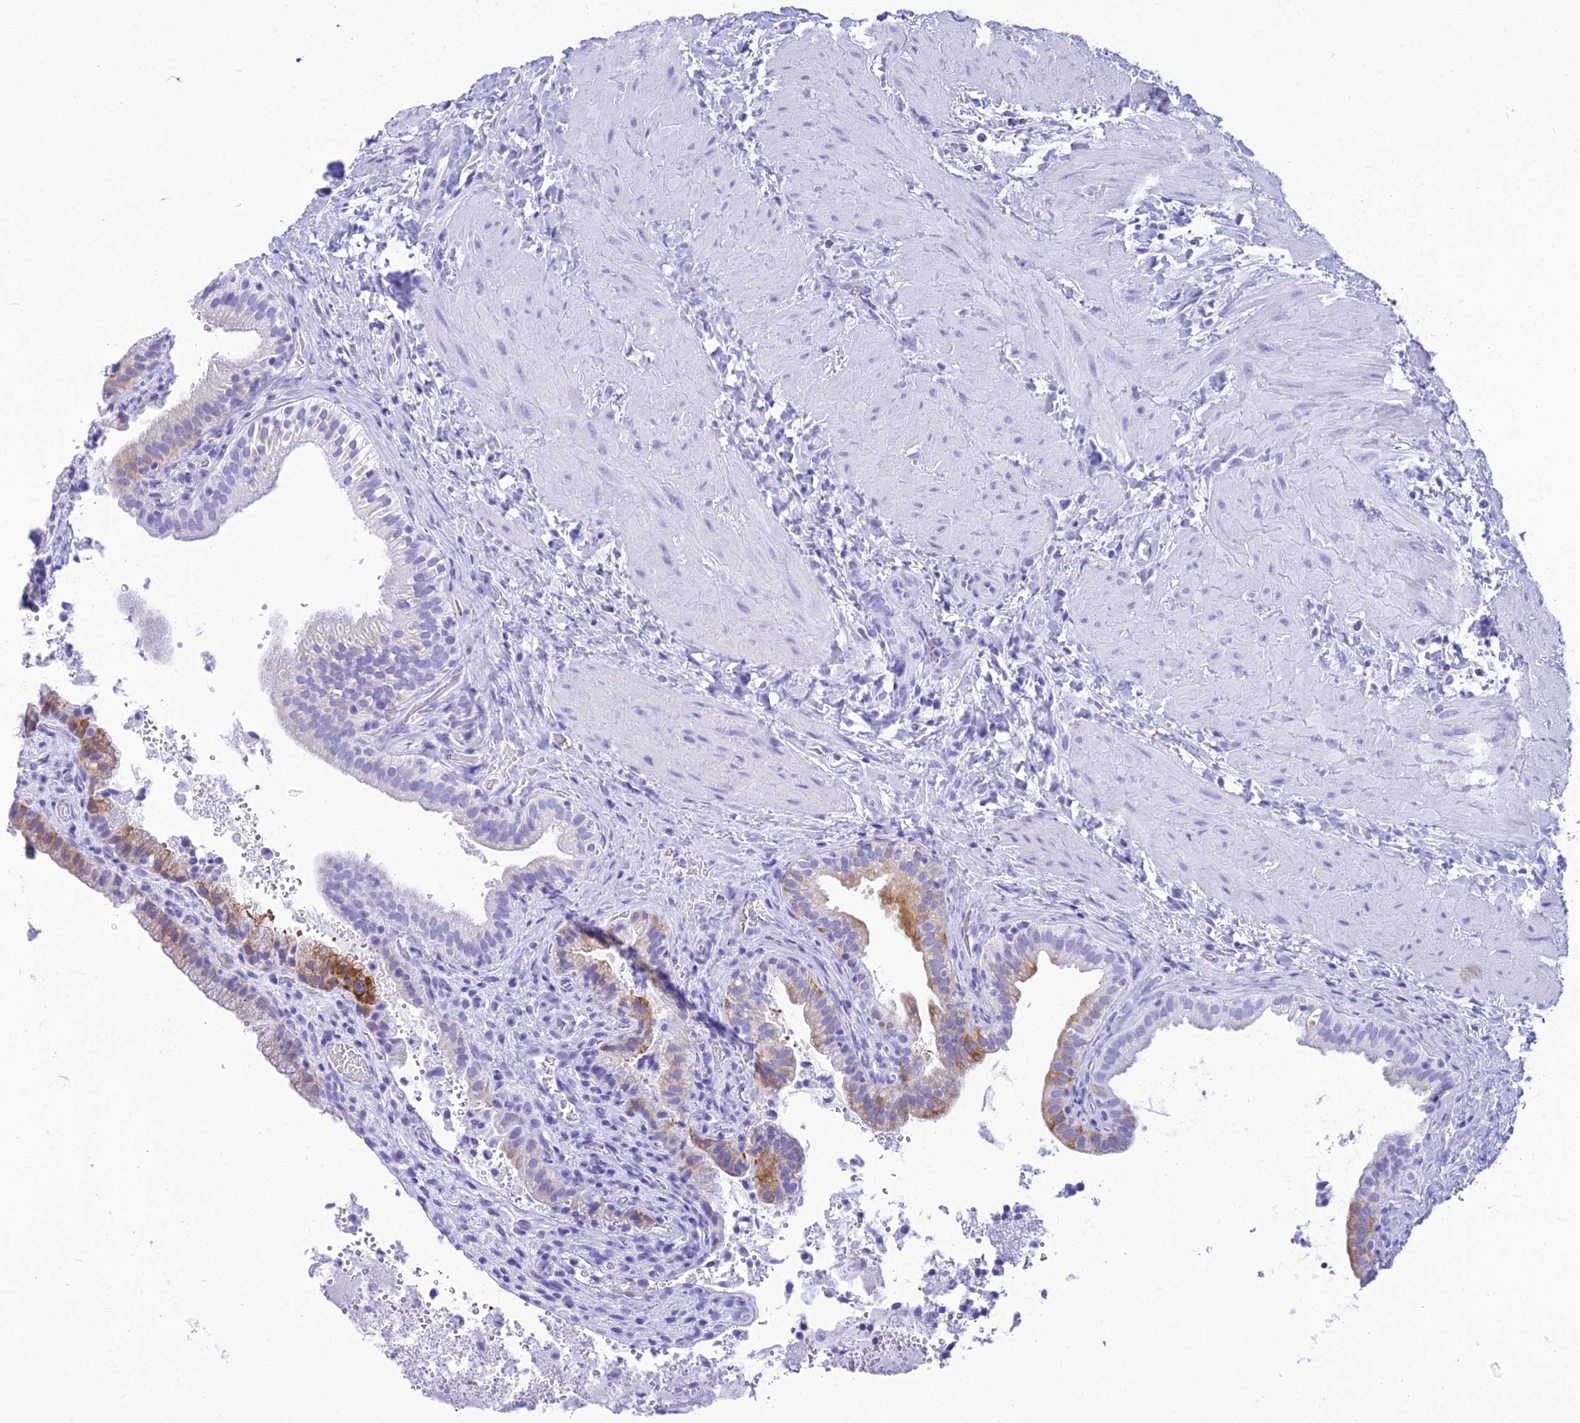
{"staining": {"intensity": "moderate", "quantity": "<25%", "location": "cytoplasmic/membranous"}, "tissue": "gallbladder", "cell_type": "Glandular cells", "image_type": "normal", "snomed": [{"axis": "morphology", "description": "Normal tissue, NOS"}, {"axis": "topography", "description": "Gallbladder"}], "caption": "Human gallbladder stained for a protein (brown) displays moderate cytoplasmic/membranous positive staining in approximately <25% of glandular cells.", "gene": "ZNF442", "patient": {"sex": "male", "age": 24}}